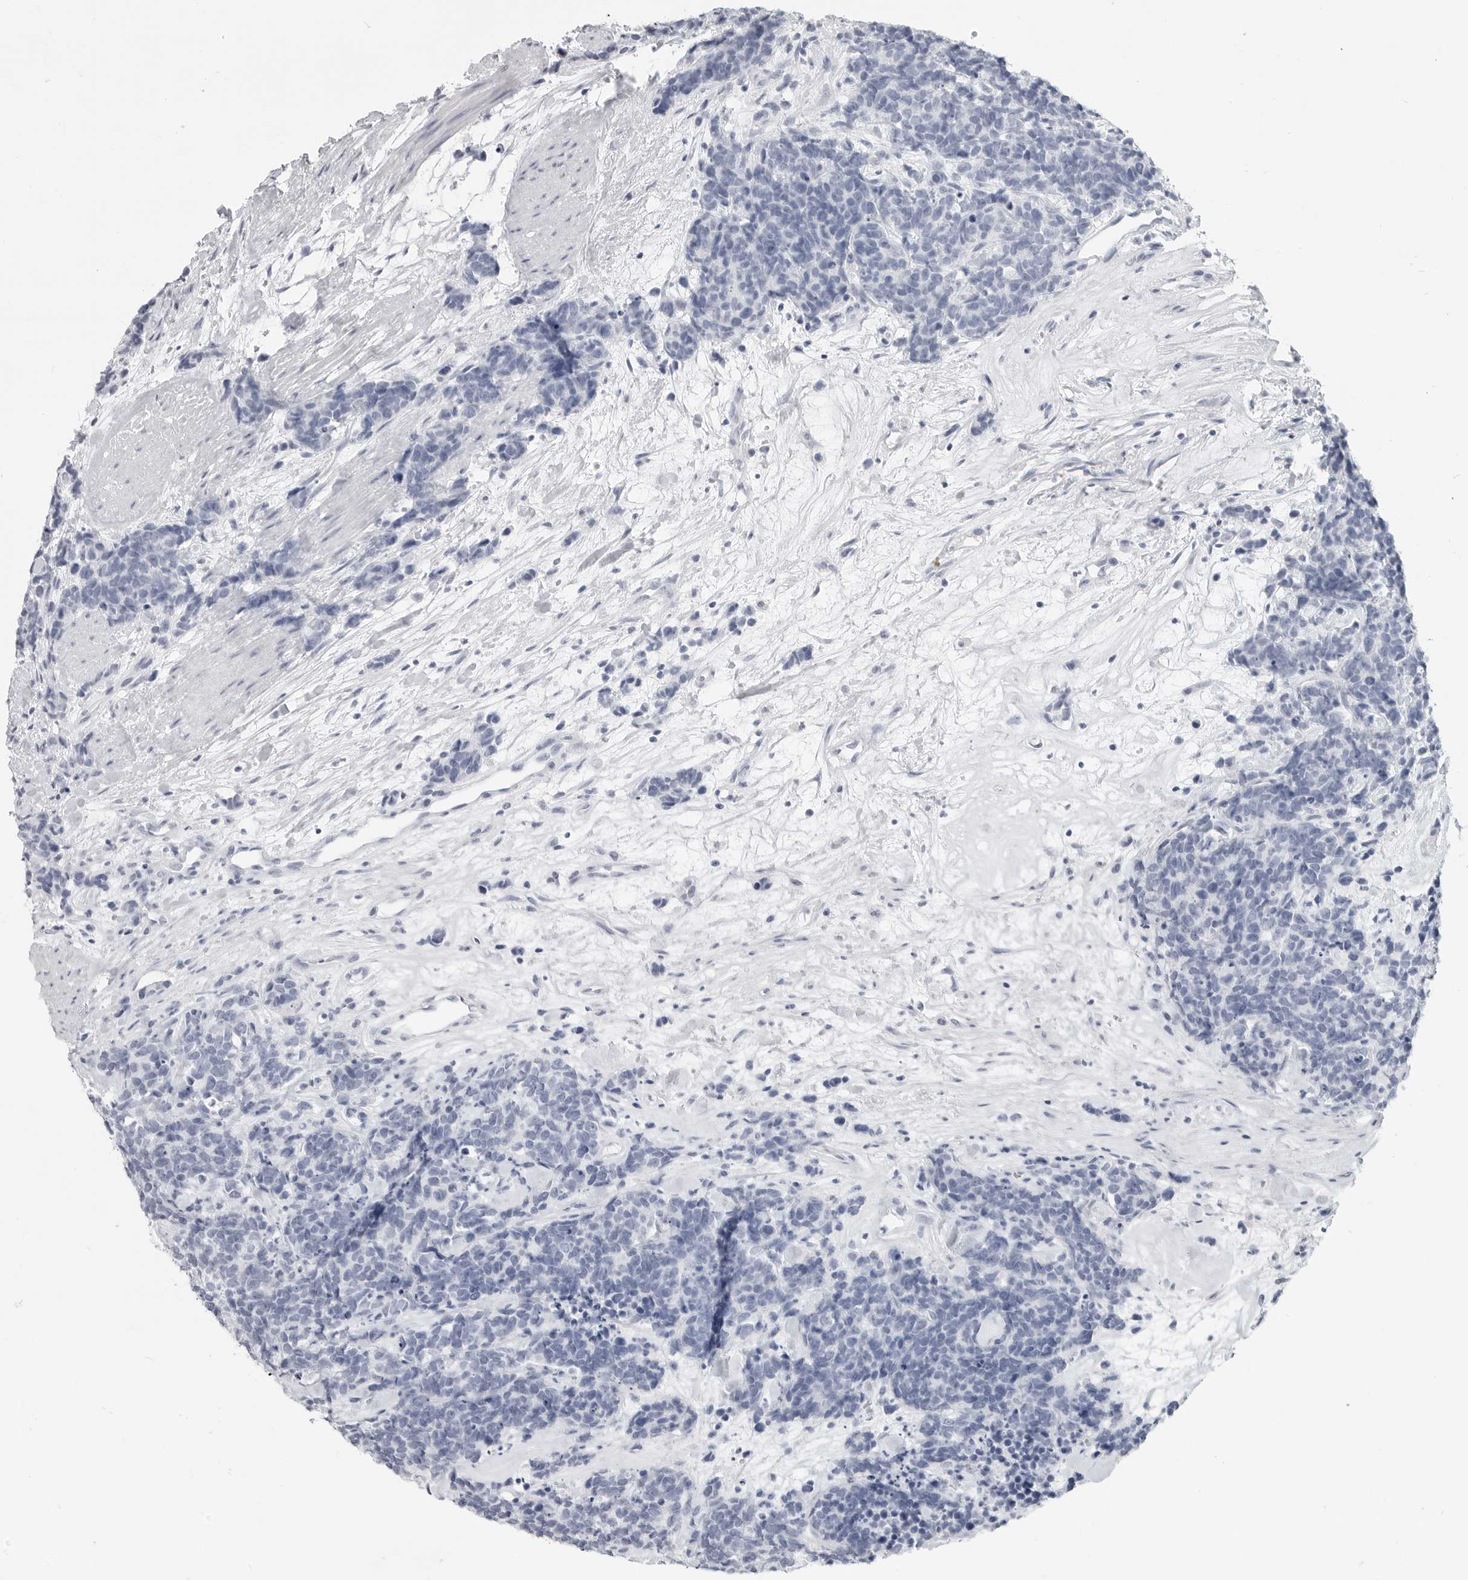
{"staining": {"intensity": "negative", "quantity": "none", "location": "none"}, "tissue": "carcinoid", "cell_type": "Tumor cells", "image_type": "cancer", "snomed": [{"axis": "morphology", "description": "Carcinoma, NOS"}, {"axis": "morphology", "description": "Carcinoid, malignant, NOS"}, {"axis": "topography", "description": "Urinary bladder"}], "caption": "IHC histopathology image of neoplastic tissue: human carcinoid stained with DAB (3,3'-diaminobenzidine) exhibits no significant protein expression in tumor cells.", "gene": "LY6D", "patient": {"sex": "male", "age": 57}}